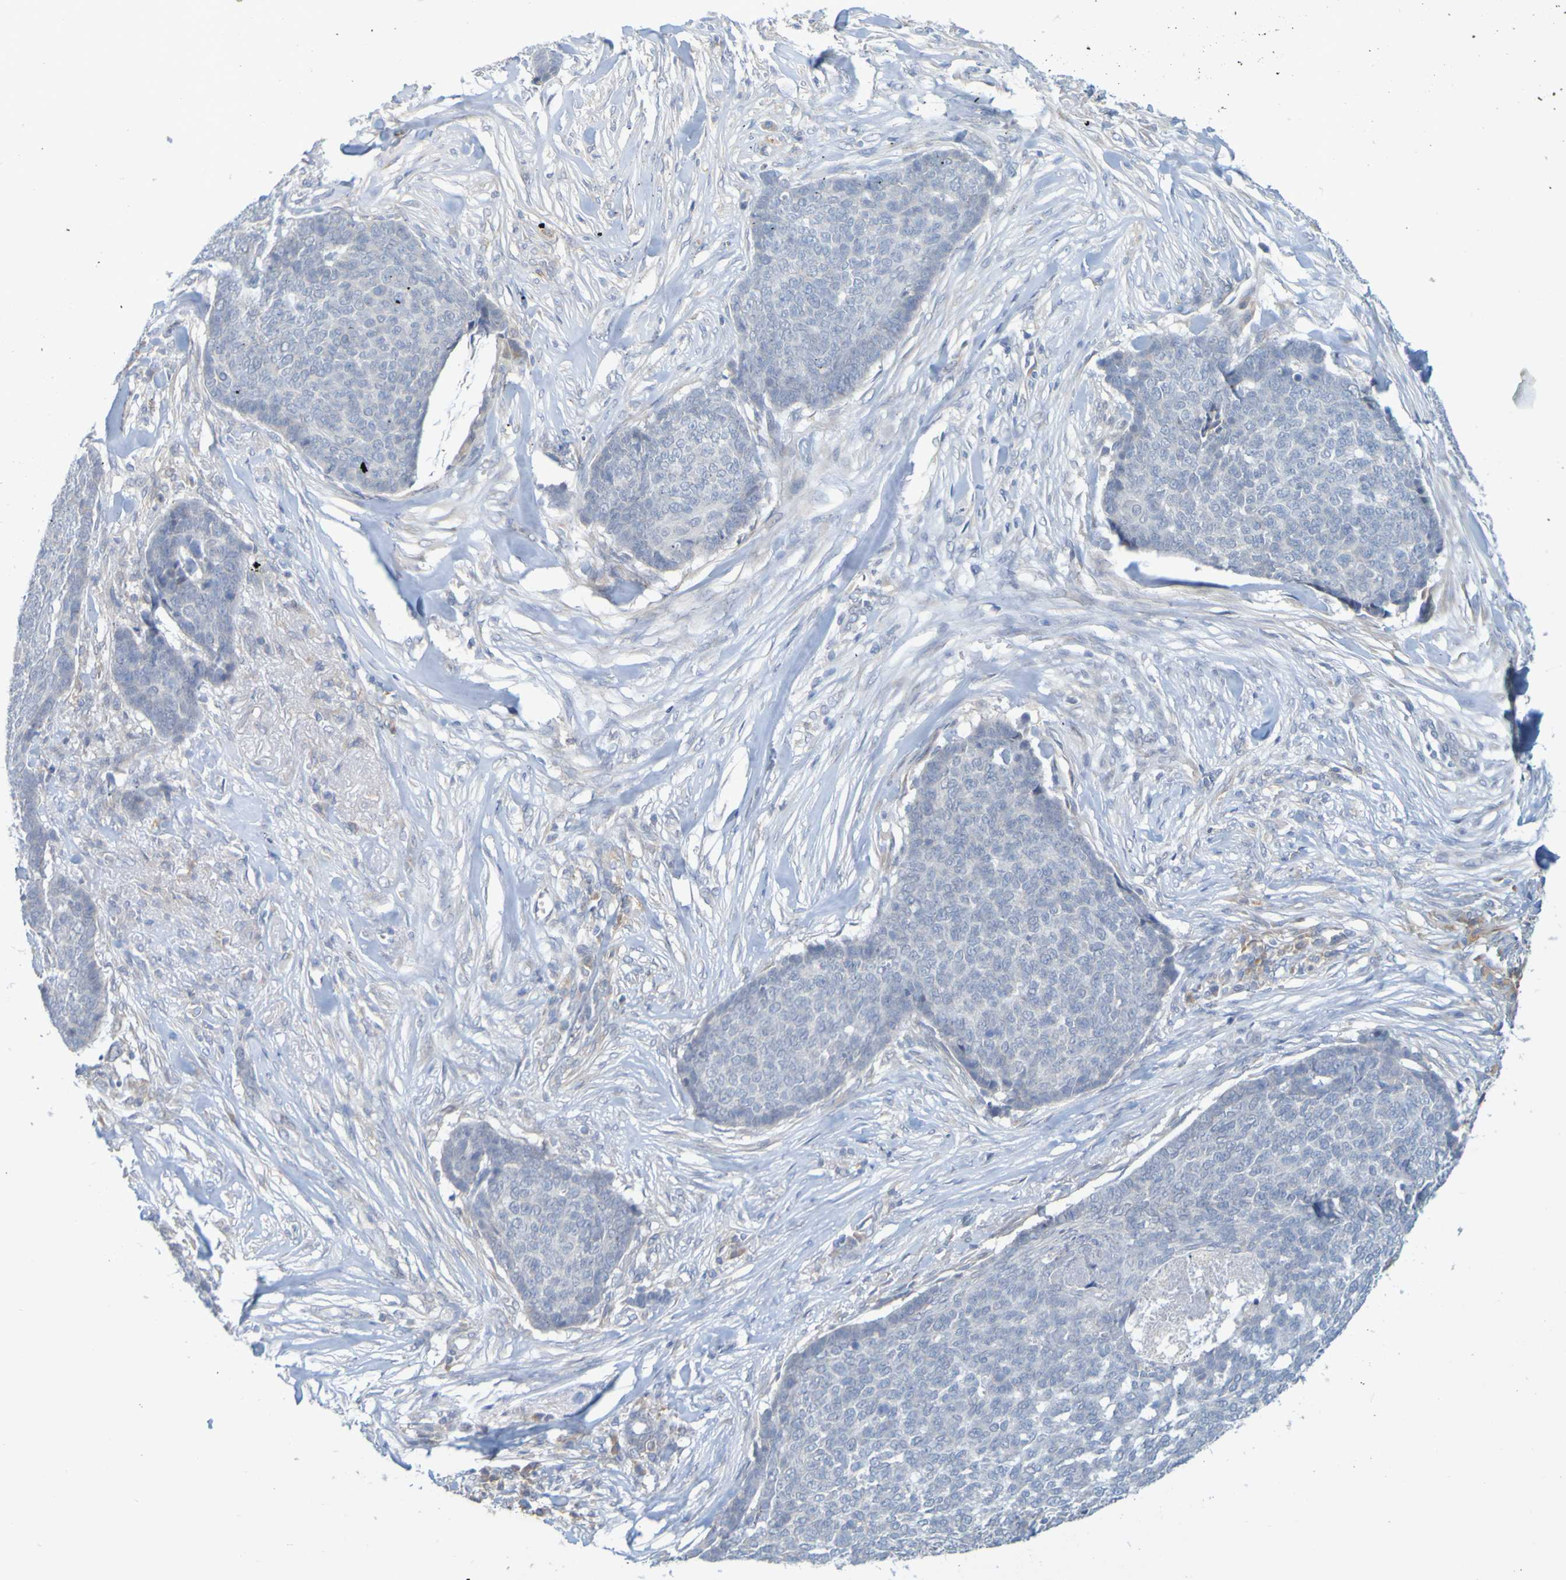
{"staining": {"intensity": "negative", "quantity": "none", "location": "none"}, "tissue": "skin cancer", "cell_type": "Tumor cells", "image_type": "cancer", "snomed": [{"axis": "morphology", "description": "Basal cell carcinoma"}, {"axis": "topography", "description": "Skin"}], "caption": "Skin cancer (basal cell carcinoma) stained for a protein using IHC exhibits no positivity tumor cells.", "gene": "LILRB5", "patient": {"sex": "male", "age": 84}}